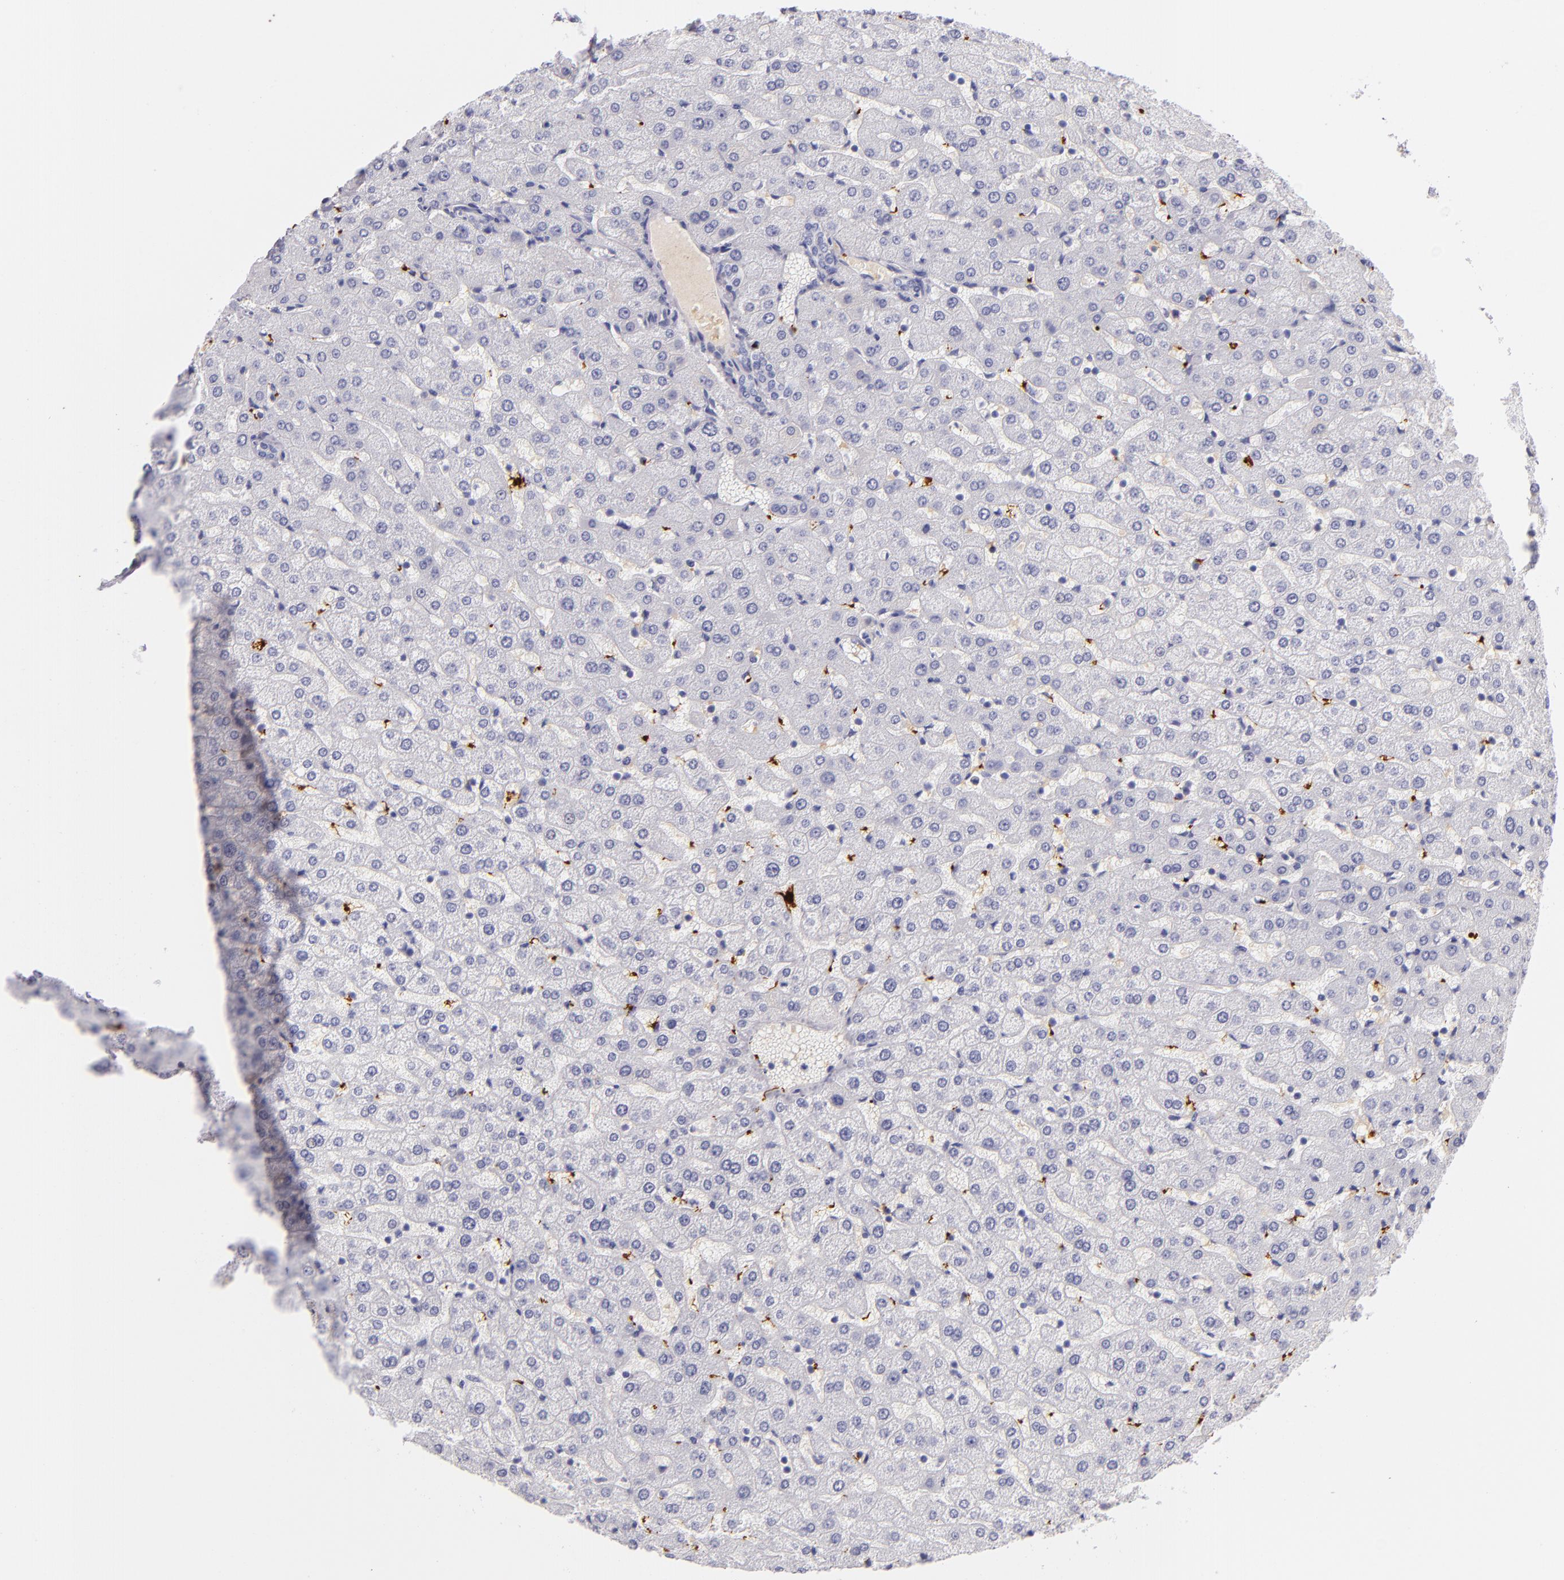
{"staining": {"intensity": "negative", "quantity": "none", "location": "none"}, "tissue": "liver", "cell_type": "Cholangiocytes", "image_type": "normal", "snomed": [{"axis": "morphology", "description": "Normal tissue, NOS"}, {"axis": "morphology", "description": "Fibrosis, NOS"}, {"axis": "topography", "description": "Liver"}], "caption": "An IHC image of unremarkable liver is shown. There is no staining in cholangiocytes of liver.", "gene": "GP1BA", "patient": {"sex": "female", "age": 29}}